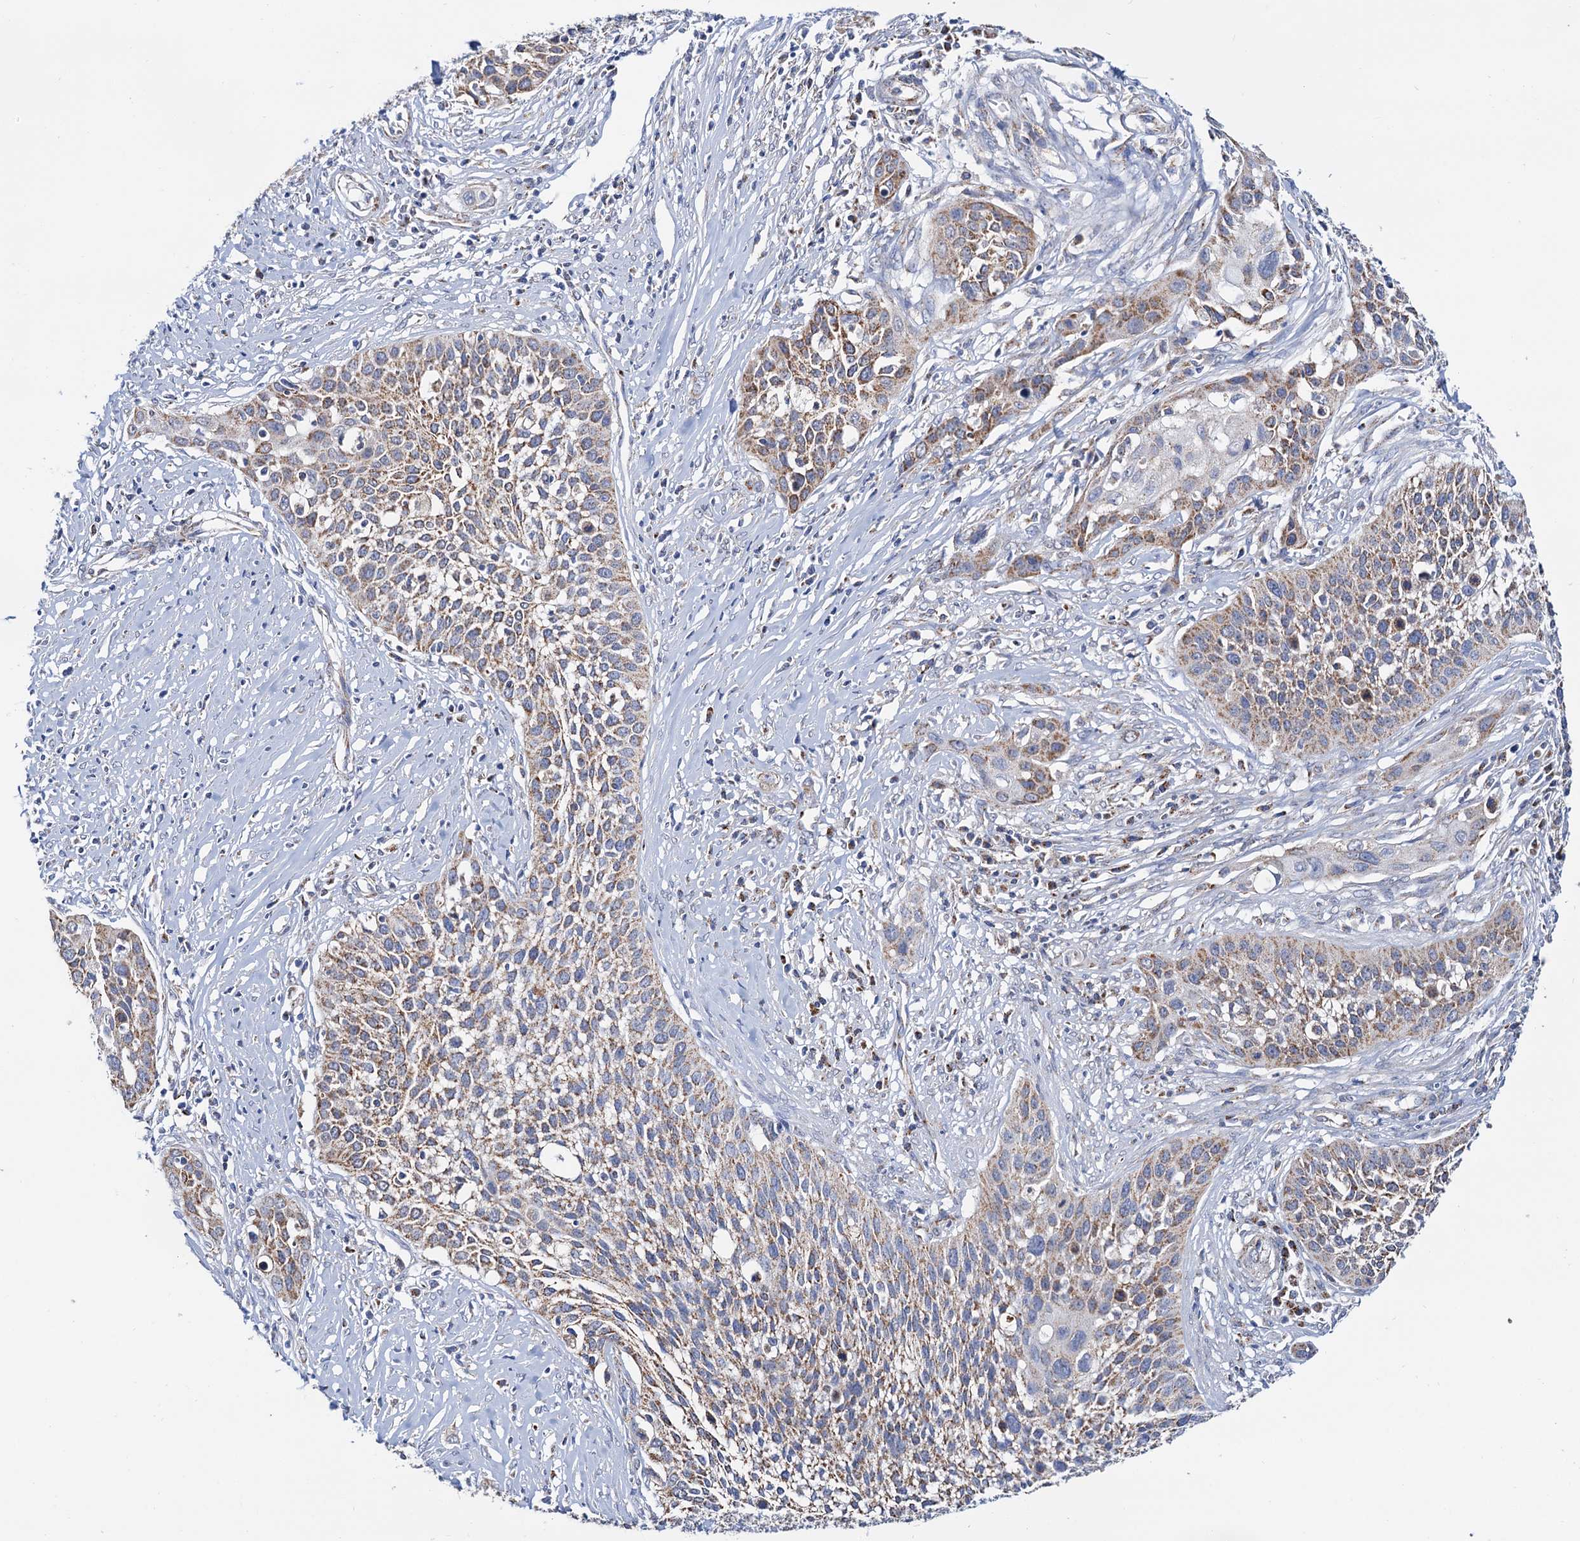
{"staining": {"intensity": "moderate", "quantity": ">75%", "location": "cytoplasmic/membranous"}, "tissue": "cervical cancer", "cell_type": "Tumor cells", "image_type": "cancer", "snomed": [{"axis": "morphology", "description": "Squamous cell carcinoma, NOS"}, {"axis": "topography", "description": "Cervix"}], "caption": "IHC staining of cervical cancer, which displays medium levels of moderate cytoplasmic/membranous staining in approximately >75% of tumor cells indicating moderate cytoplasmic/membranous protein expression. The staining was performed using DAB (brown) for protein detection and nuclei were counterstained in hematoxylin (blue).", "gene": "C2CD3", "patient": {"sex": "female", "age": 34}}